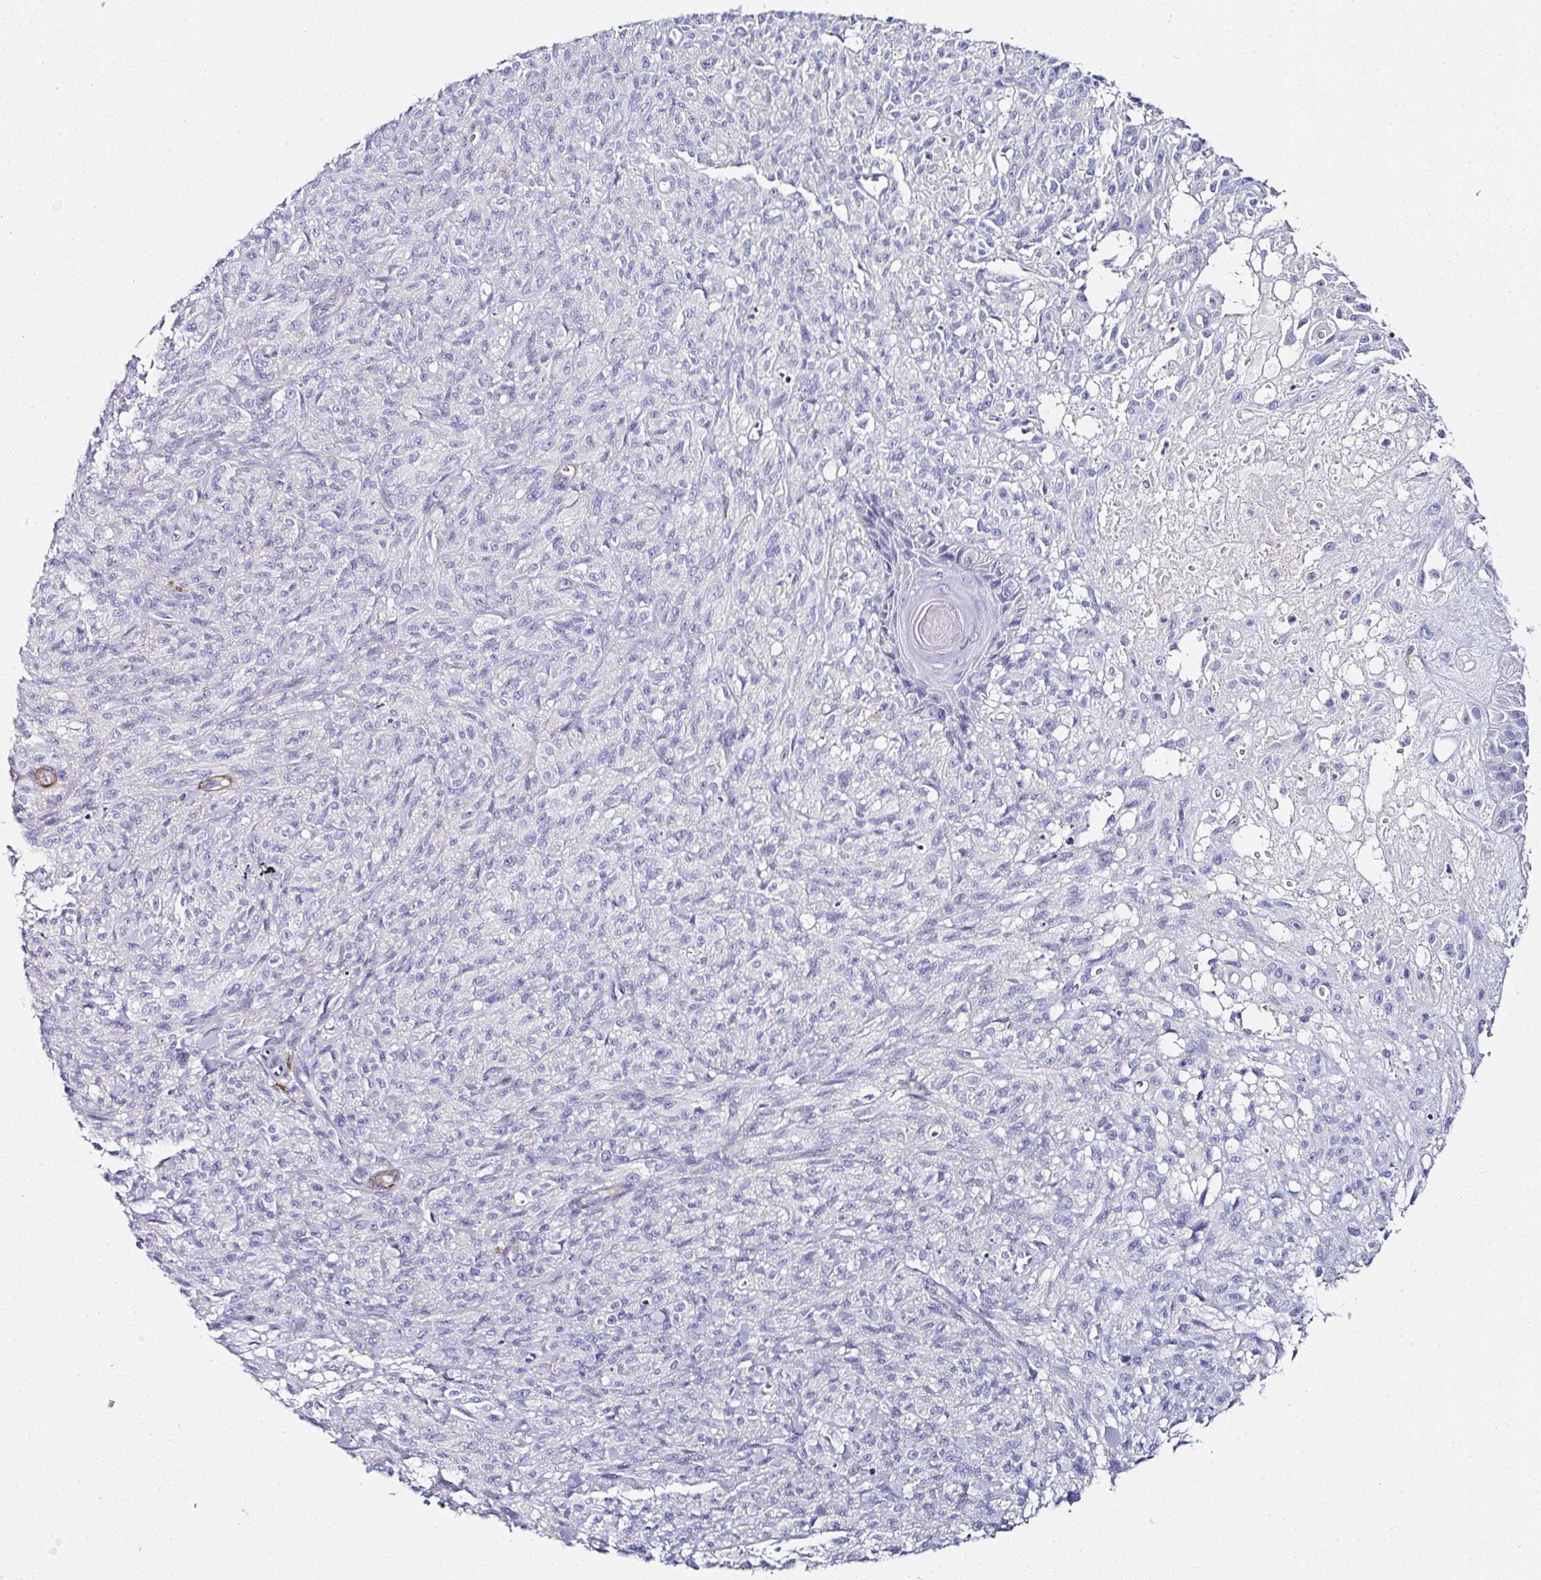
{"staining": {"intensity": "negative", "quantity": "none", "location": "none"}, "tissue": "melanoma", "cell_type": "Tumor cells", "image_type": "cancer", "snomed": [{"axis": "morphology", "description": "Malignant melanoma, NOS"}, {"axis": "topography", "description": "Skin of upper arm"}], "caption": "Malignant melanoma was stained to show a protein in brown. There is no significant expression in tumor cells.", "gene": "PPFIA4", "patient": {"sex": "female", "age": 65}}